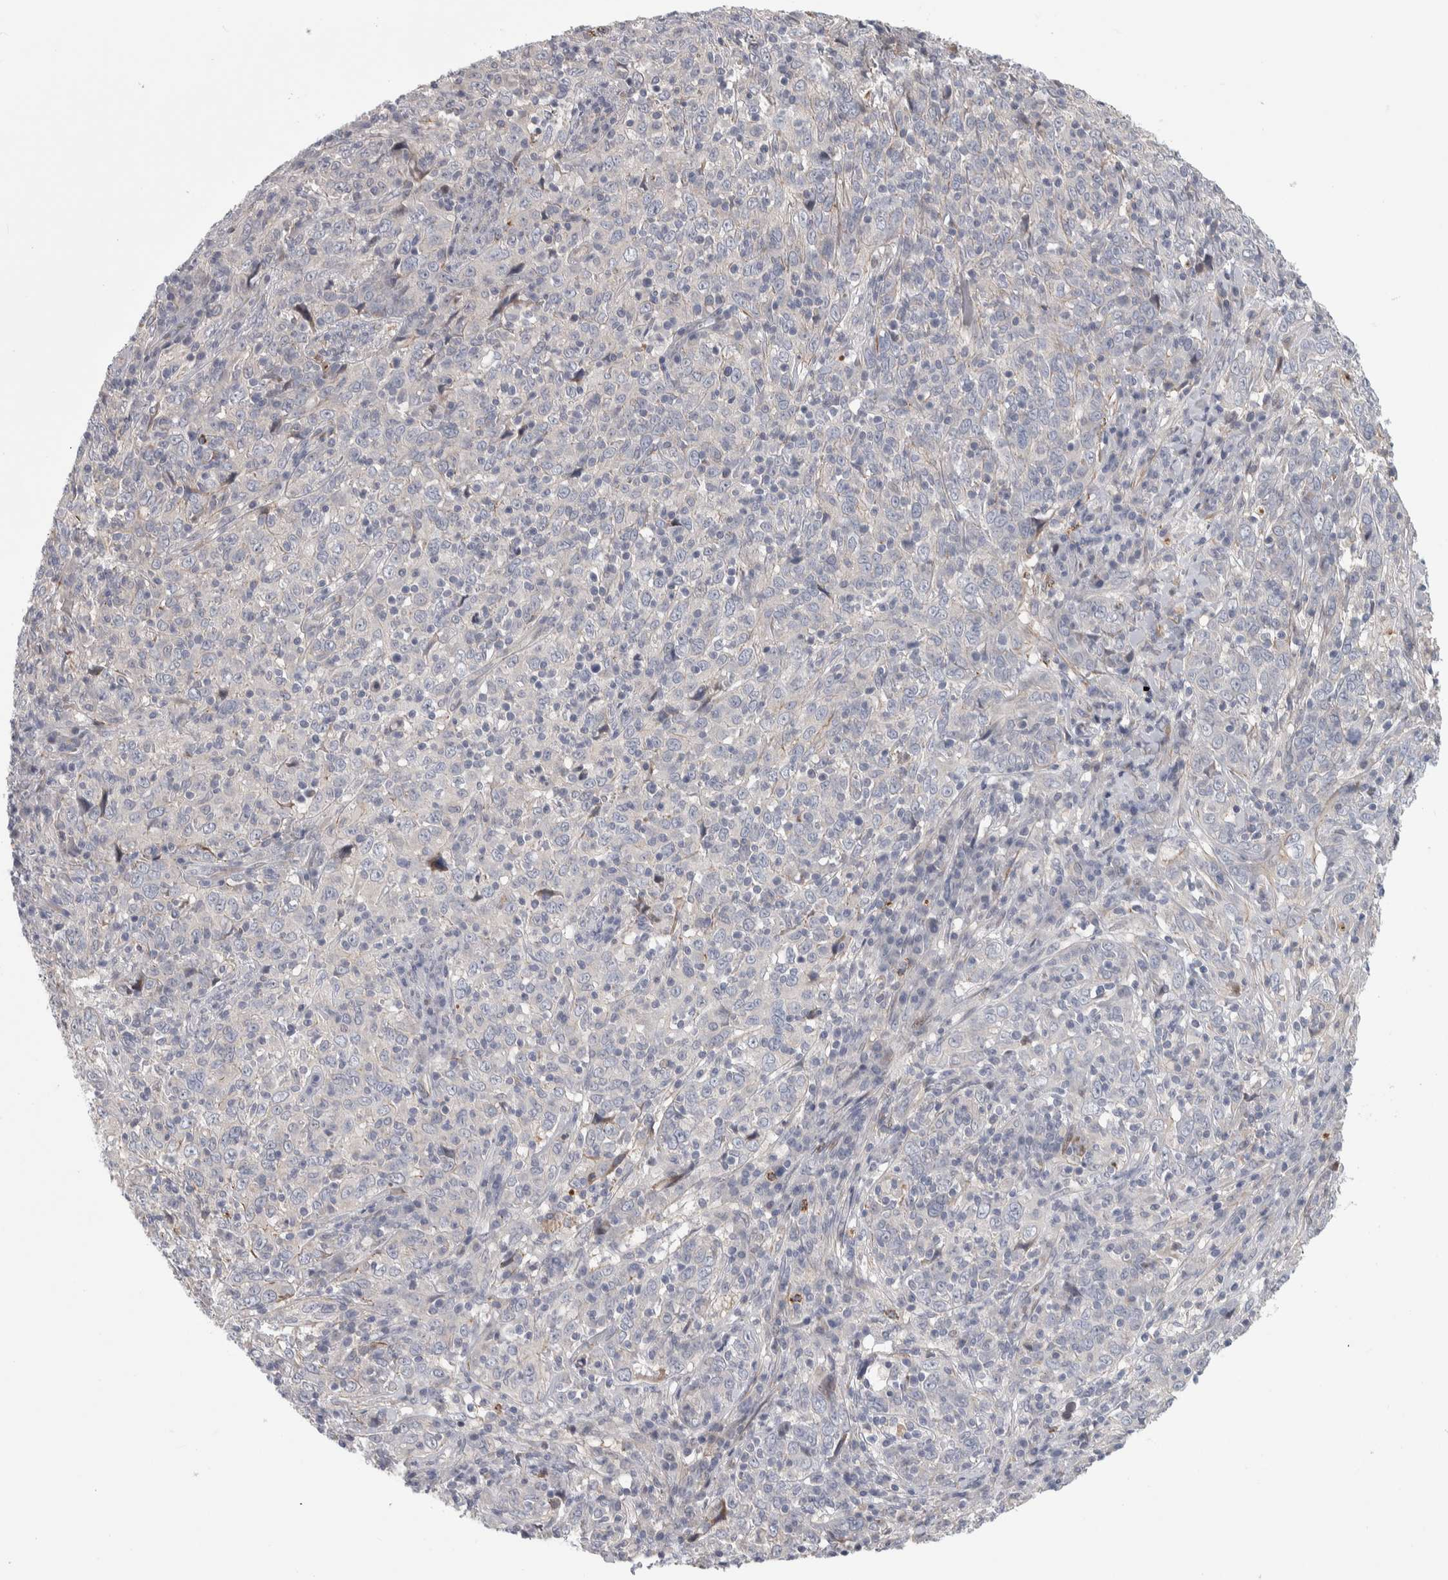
{"staining": {"intensity": "negative", "quantity": "none", "location": "none"}, "tissue": "cervical cancer", "cell_type": "Tumor cells", "image_type": "cancer", "snomed": [{"axis": "morphology", "description": "Squamous cell carcinoma, NOS"}, {"axis": "topography", "description": "Cervix"}], "caption": "This is an immunohistochemistry (IHC) histopathology image of human cervical cancer (squamous cell carcinoma). There is no staining in tumor cells.", "gene": "PSMG3", "patient": {"sex": "female", "age": 46}}